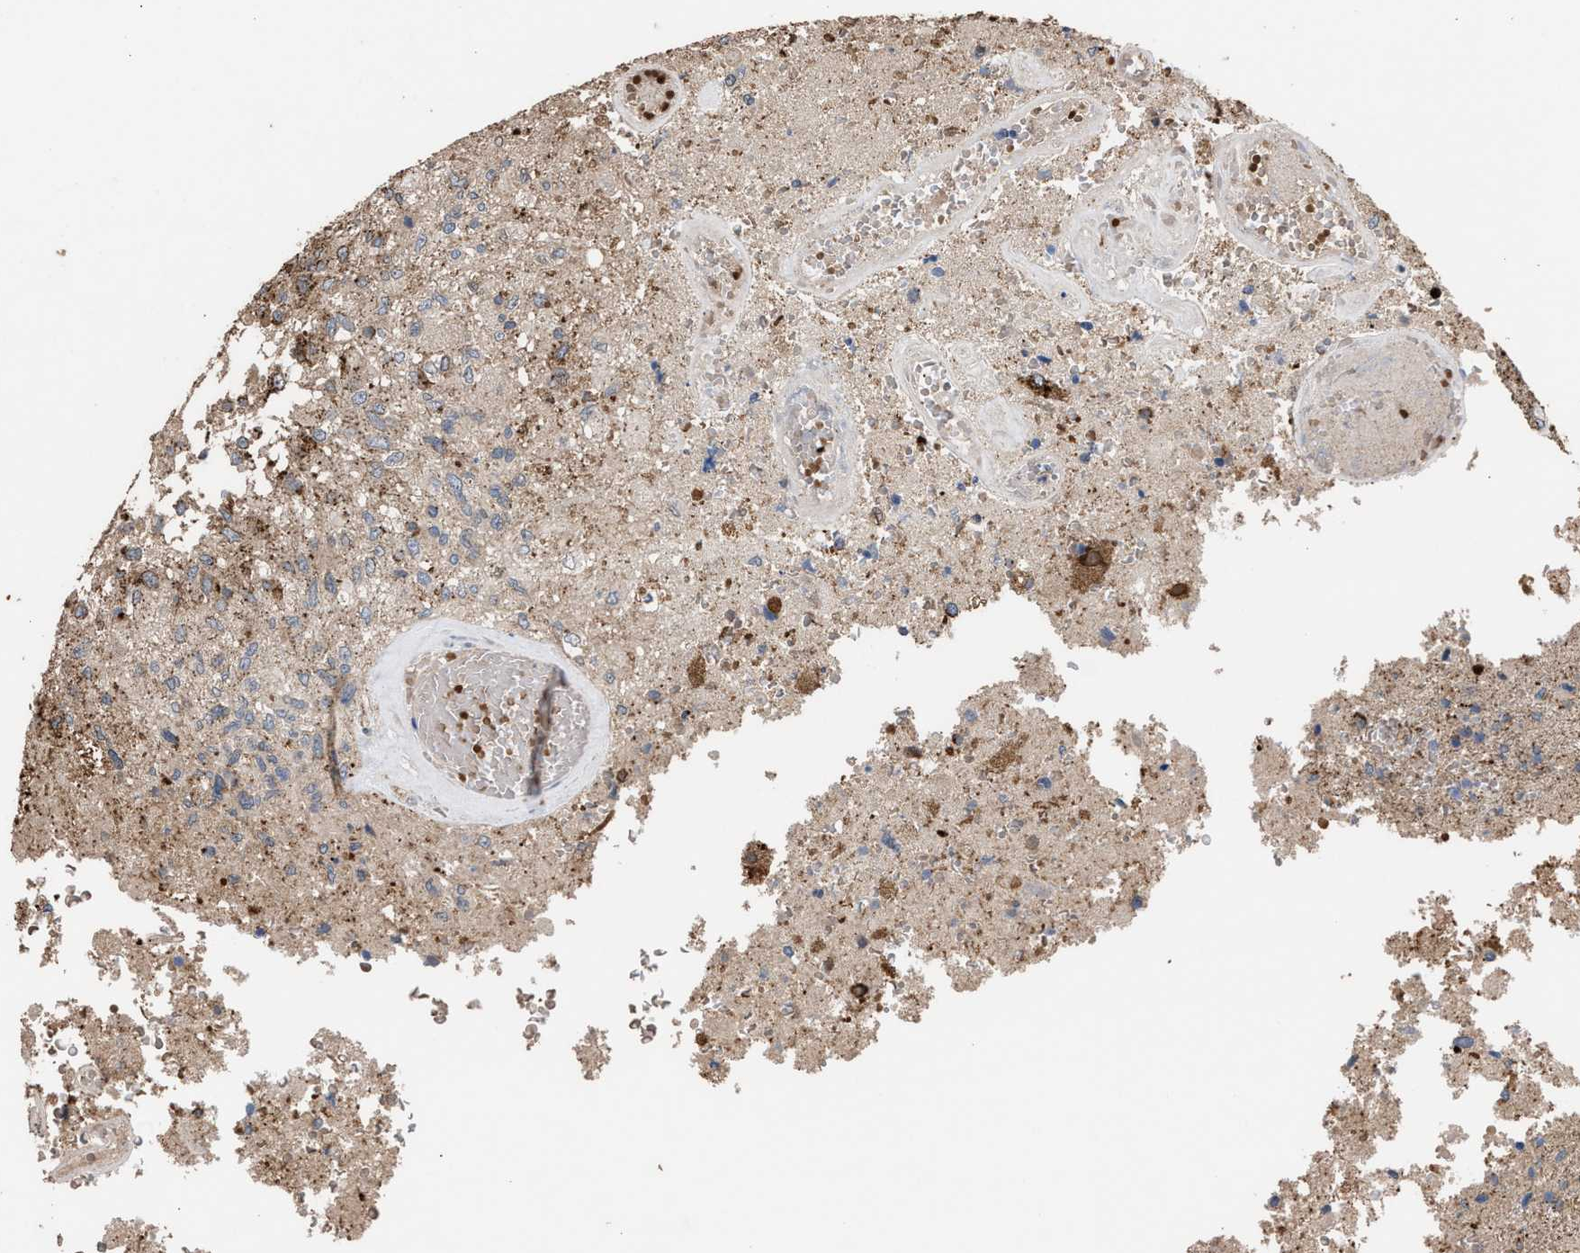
{"staining": {"intensity": "weak", "quantity": ">75%", "location": "cytoplasmic/membranous"}, "tissue": "glioma", "cell_type": "Tumor cells", "image_type": "cancer", "snomed": [{"axis": "morphology", "description": "Normal tissue, NOS"}, {"axis": "morphology", "description": "Glioma, malignant, High grade"}, {"axis": "topography", "description": "Cerebral cortex"}], "caption": "Weak cytoplasmic/membranous positivity is seen in about >75% of tumor cells in malignant glioma (high-grade).", "gene": "ELMO3", "patient": {"sex": "male", "age": 77}}